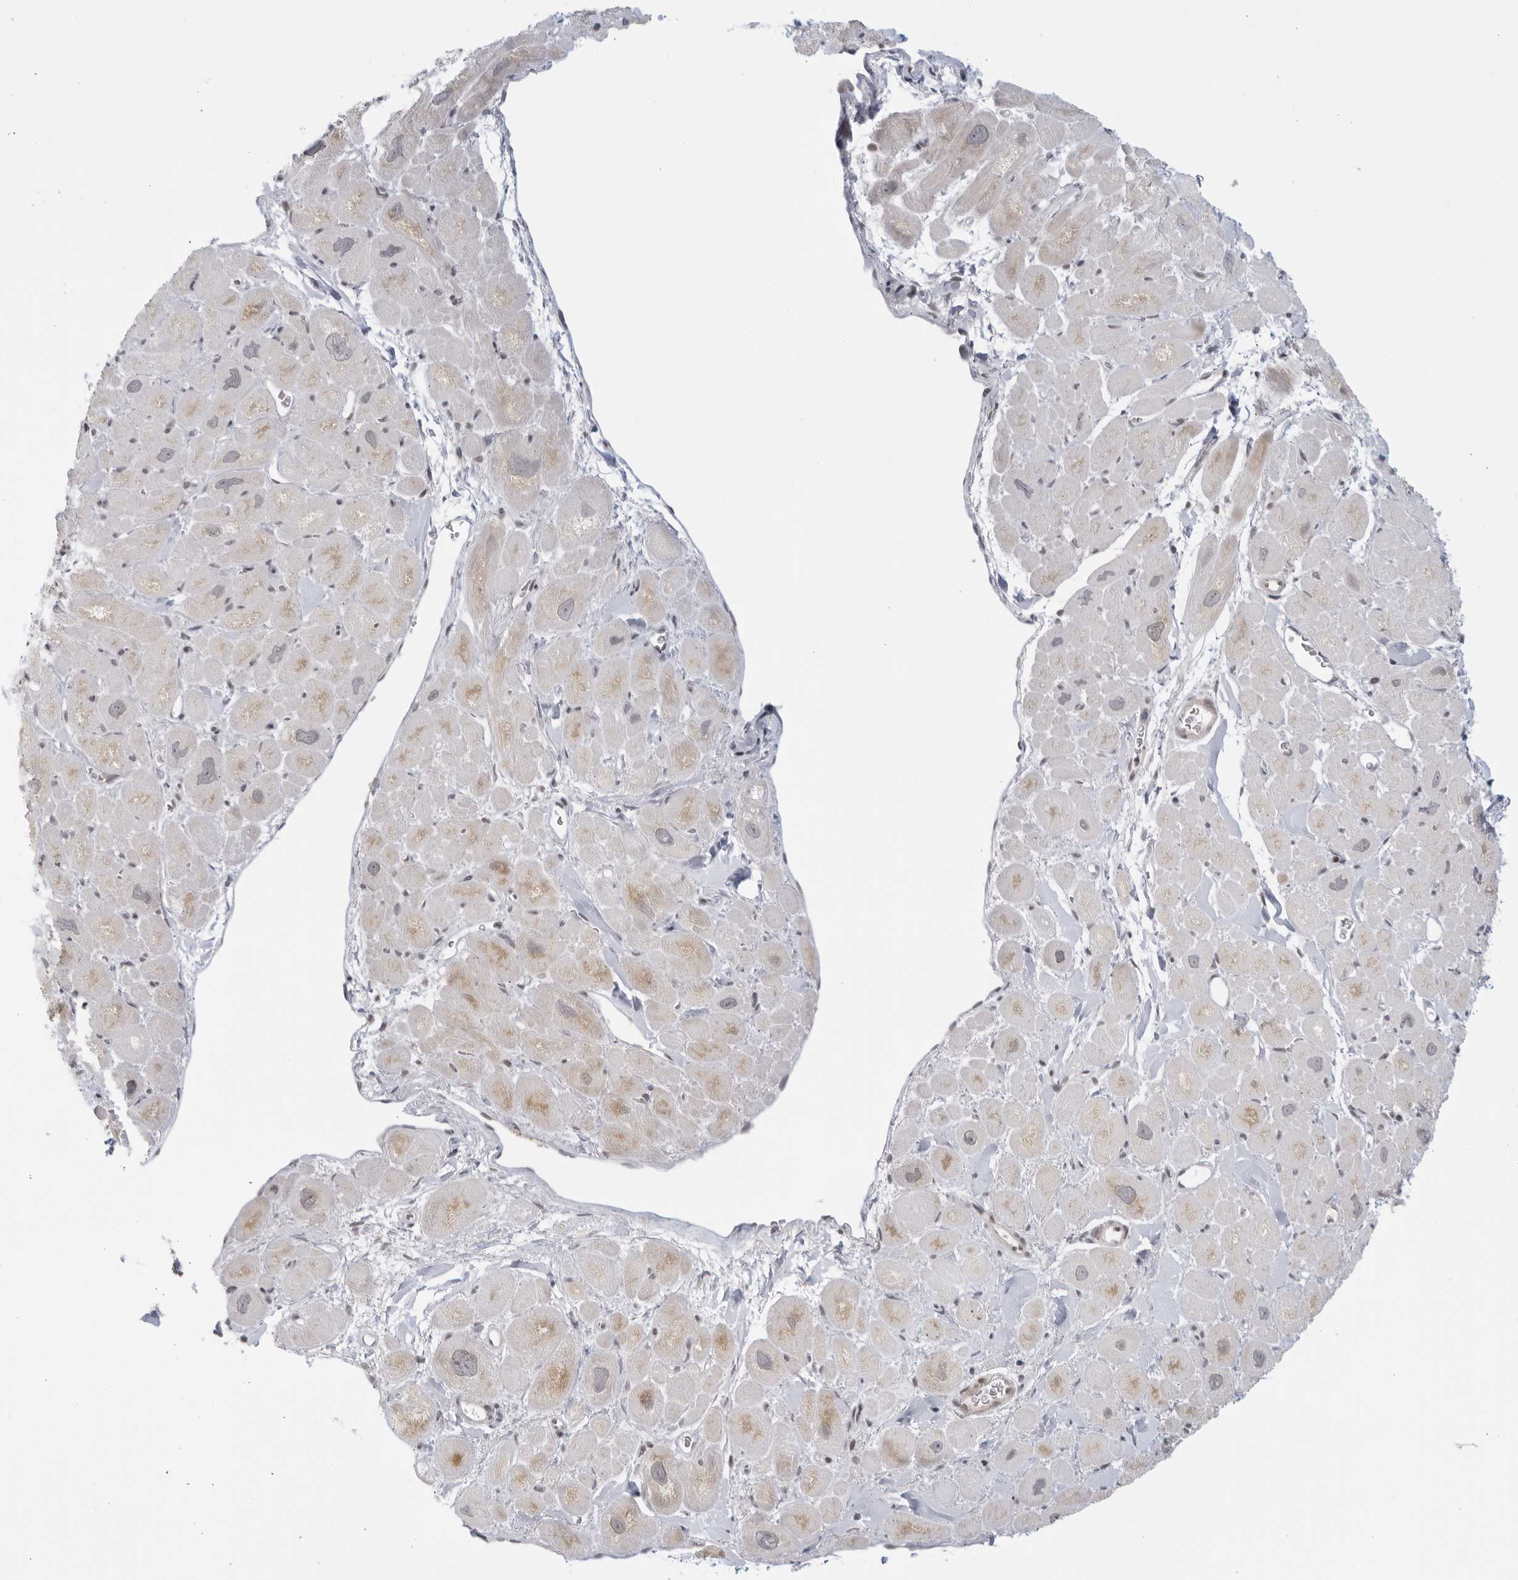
{"staining": {"intensity": "weak", "quantity": "<25%", "location": "cytoplasmic/membranous"}, "tissue": "heart muscle", "cell_type": "Cardiomyocytes", "image_type": "normal", "snomed": [{"axis": "morphology", "description": "Normal tissue, NOS"}, {"axis": "topography", "description": "Heart"}], "caption": "Histopathology image shows no significant protein positivity in cardiomyocytes of unremarkable heart muscle. (DAB immunohistochemistry visualized using brightfield microscopy, high magnification).", "gene": "RAB11FIP3", "patient": {"sex": "male", "age": 49}}